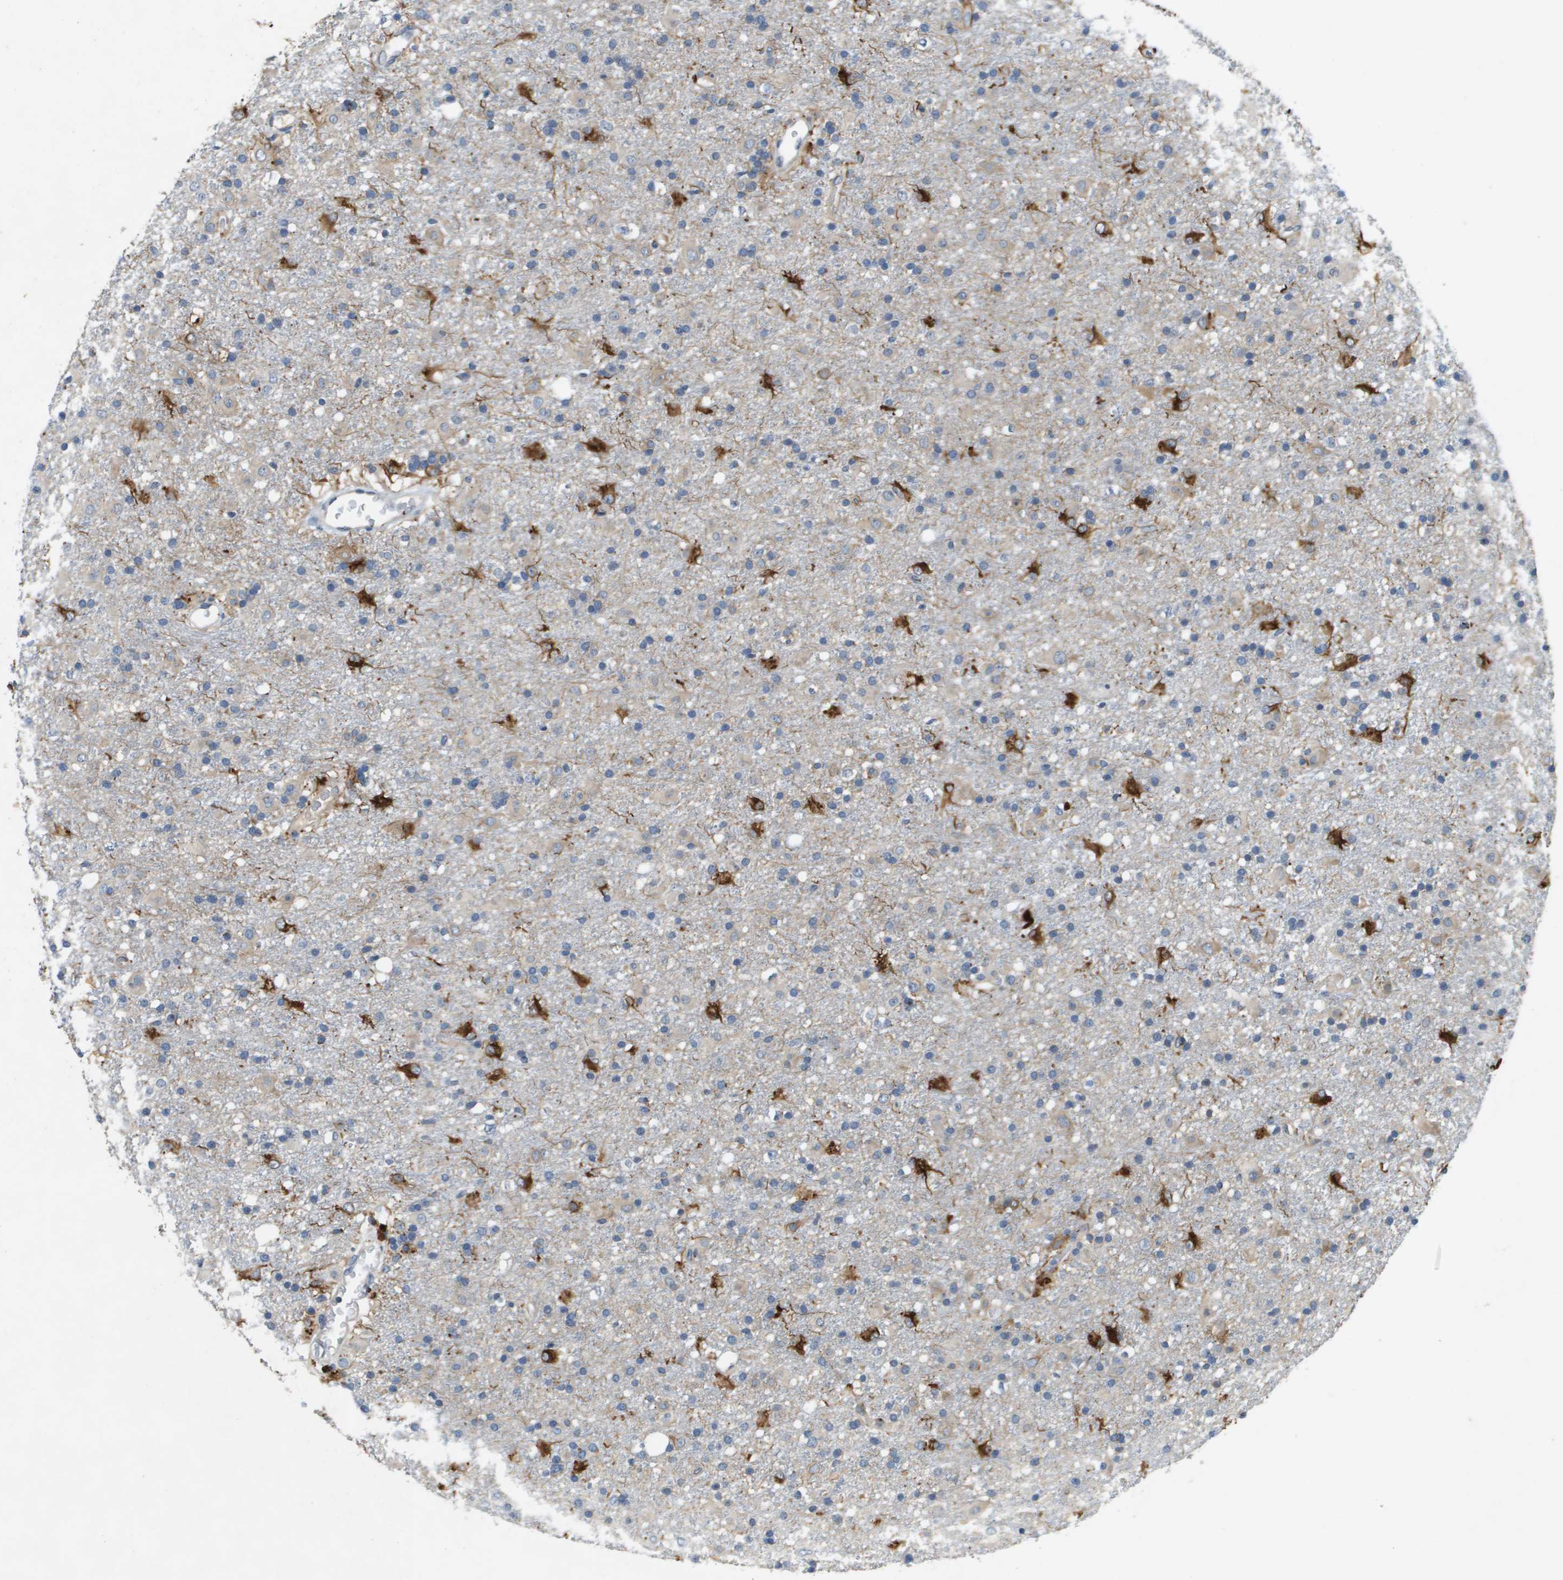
{"staining": {"intensity": "weak", "quantity": "<25%", "location": "cytoplasmic/membranous"}, "tissue": "glioma", "cell_type": "Tumor cells", "image_type": "cancer", "snomed": [{"axis": "morphology", "description": "Glioma, malignant, Low grade"}, {"axis": "topography", "description": "Brain"}], "caption": "This image is of low-grade glioma (malignant) stained with immunohistochemistry (IHC) to label a protein in brown with the nuclei are counter-stained blue. There is no expression in tumor cells. (DAB IHC, high magnification).", "gene": "PGAP3", "patient": {"sex": "male", "age": 65}}